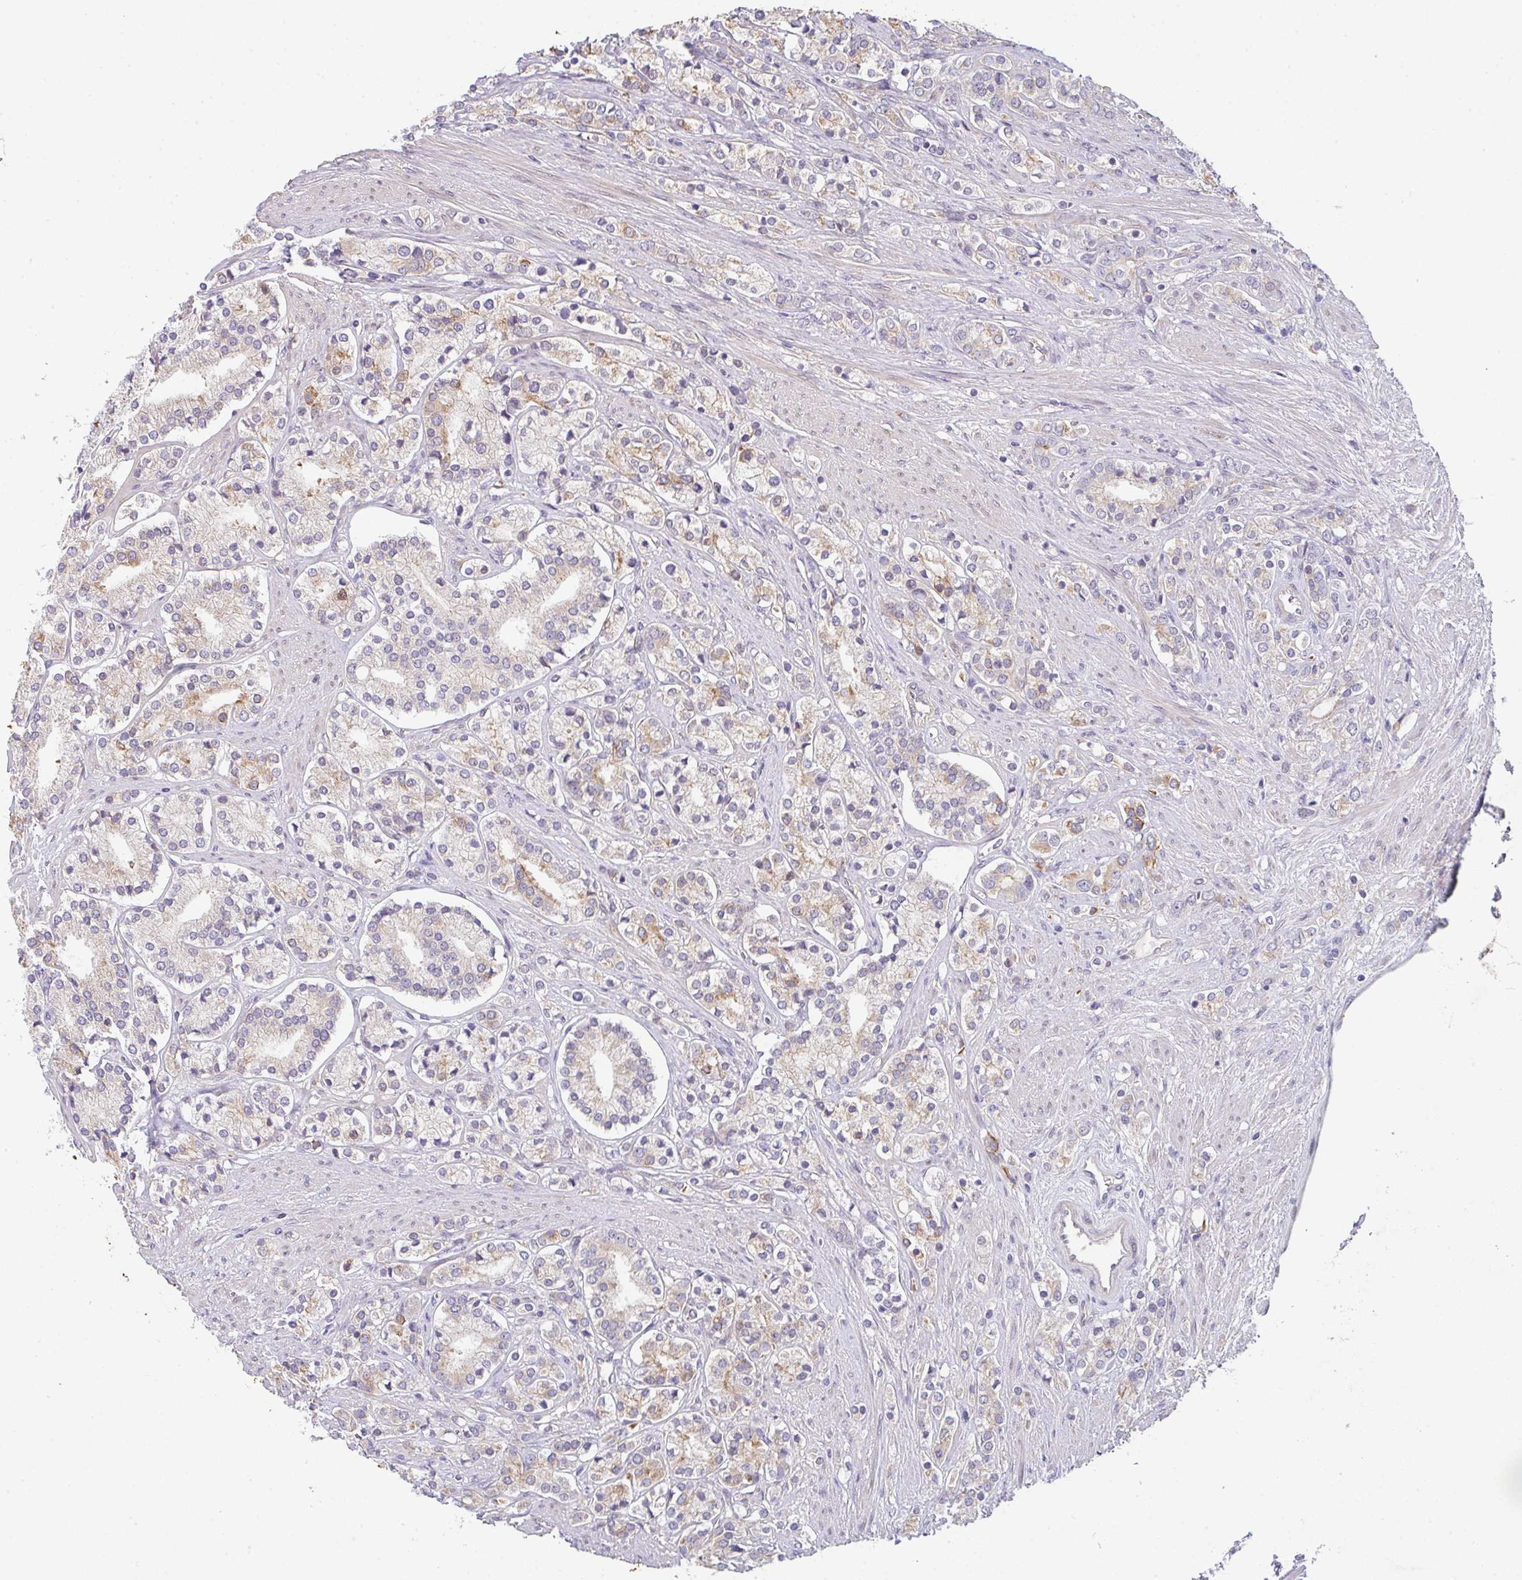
{"staining": {"intensity": "weak", "quantity": "25%-75%", "location": "cytoplasmic/membranous"}, "tissue": "prostate cancer", "cell_type": "Tumor cells", "image_type": "cancer", "snomed": [{"axis": "morphology", "description": "Adenocarcinoma, High grade"}, {"axis": "topography", "description": "Prostate"}], "caption": "IHC (DAB (3,3'-diaminobenzidine)) staining of prostate cancer shows weak cytoplasmic/membranous protein expression in about 25%-75% of tumor cells. Immunohistochemistry (ihc) stains the protein of interest in brown and the nuclei are stained blue.", "gene": "TNFRSF10A", "patient": {"sex": "male", "age": 58}}